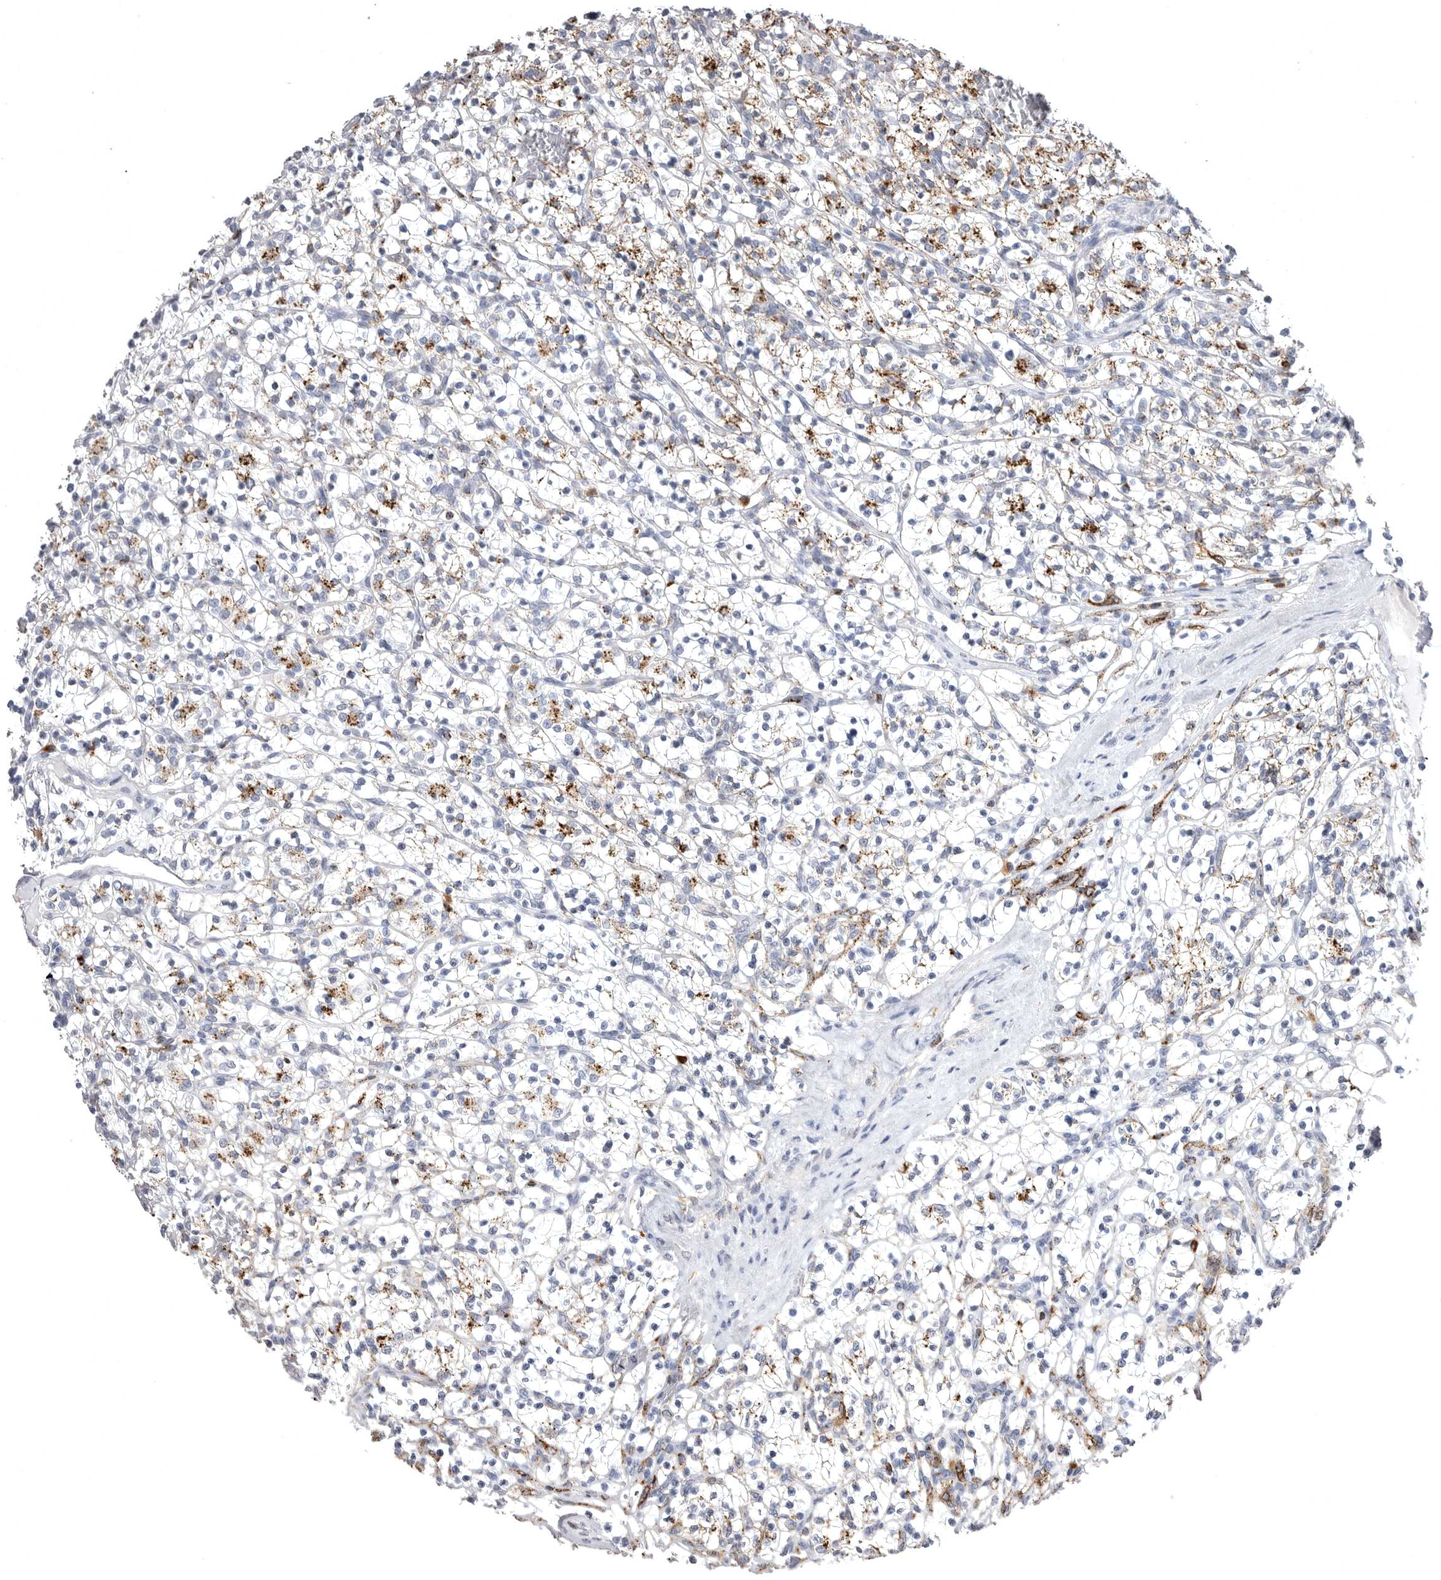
{"staining": {"intensity": "moderate", "quantity": "25%-75%", "location": "cytoplasmic/membranous"}, "tissue": "renal cancer", "cell_type": "Tumor cells", "image_type": "cancer", "snomed": [{"axis": "morphology", "description": "Adenocarcinoma, NOS"}, {"axis": "topography", "description": "Kidney"}], "caption": "A histopathology image of human renal cancer (adenocarcinoma) stained for a protein demonstrates moderate cytoplasmic/membranous brown staining in tumor cells.", "gene": "PSPN", "patient": {"sex": "female", "age": 57}}